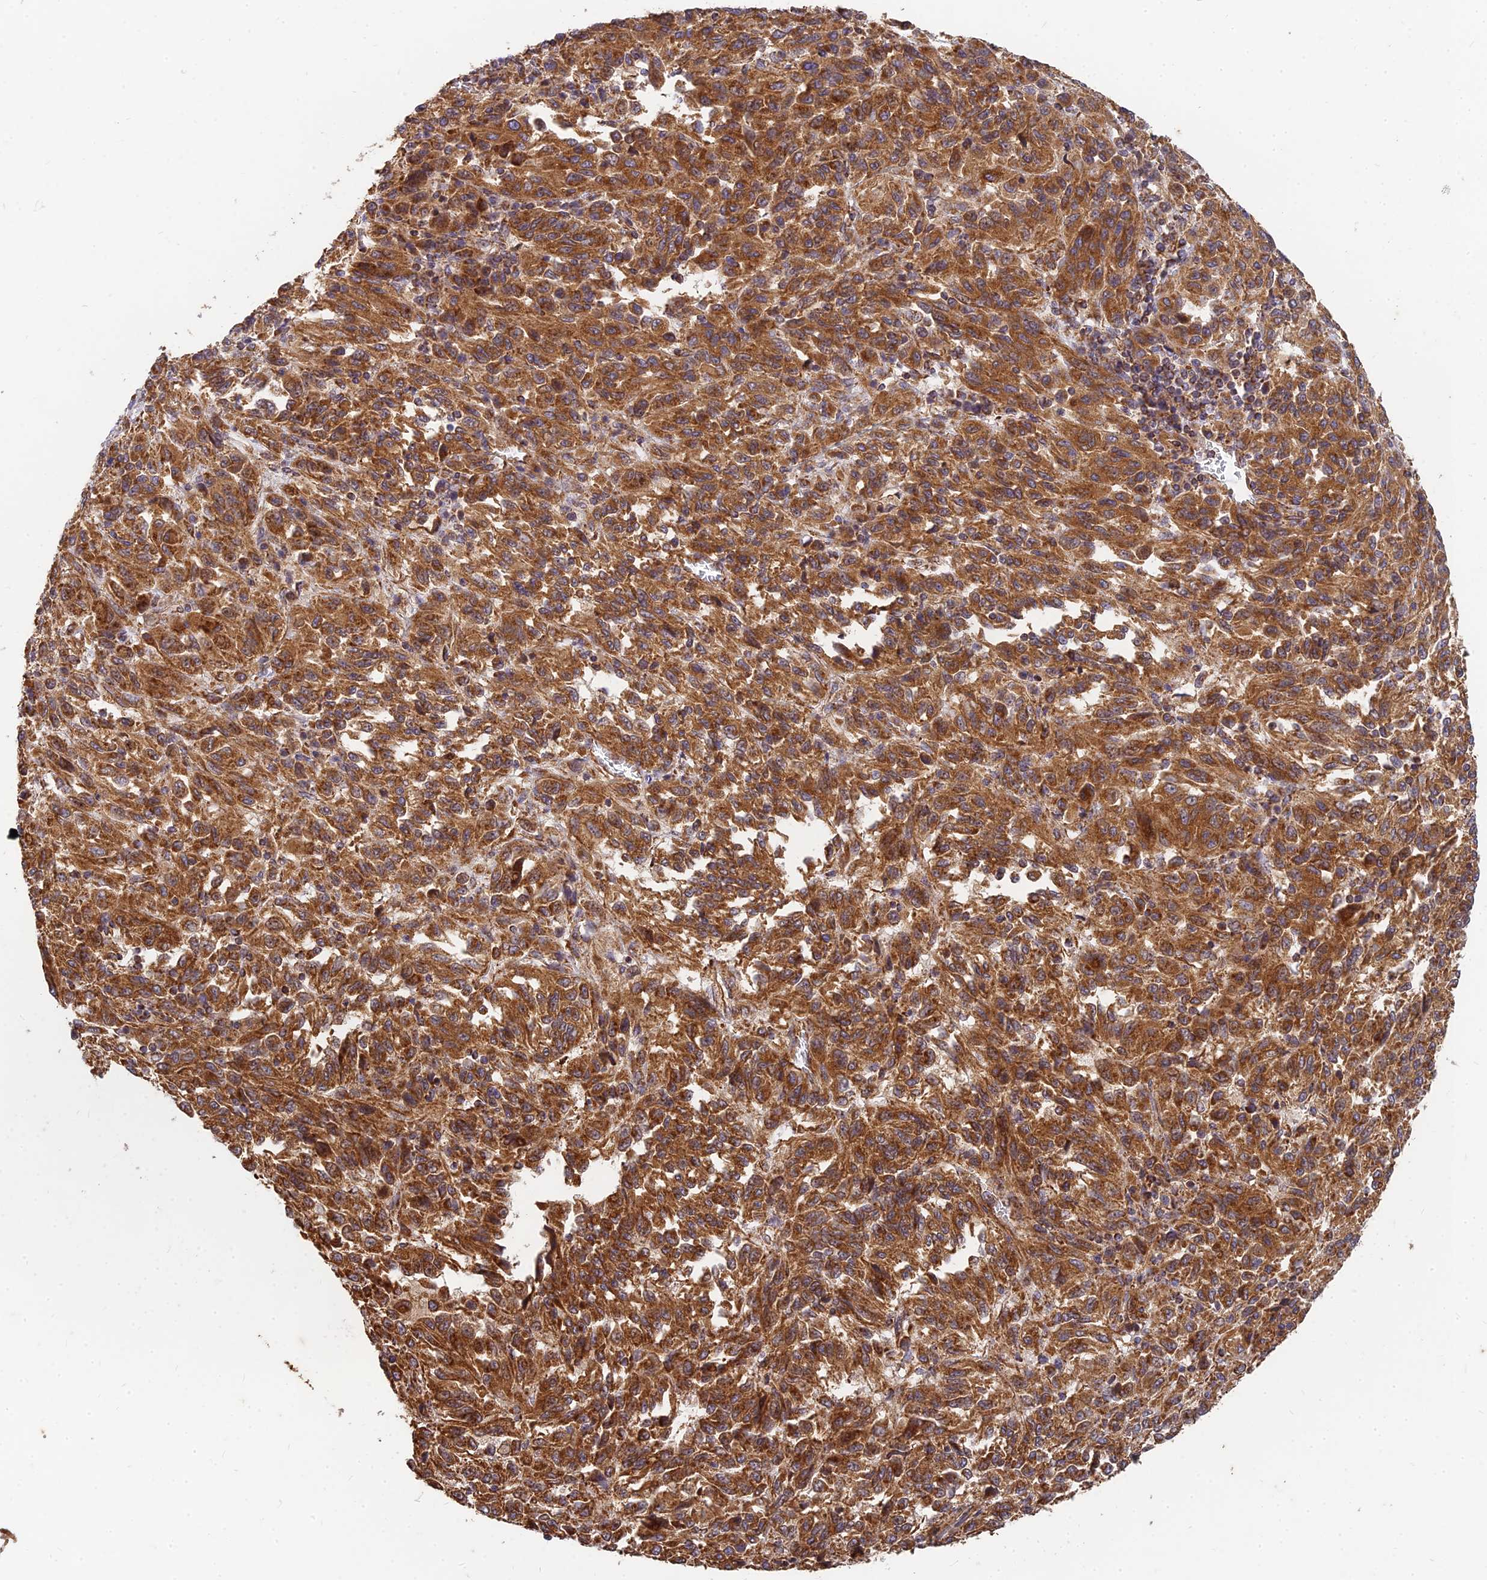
{"staining": {"intensity": "strong", "quantity": ">75%", "location": "cytoplasmic/membranous"}, "tissue": "melanoma", "cell_type": "Tumor cells", "image_type": "cancer", "snomed": [{"axis": "morphology", "description": "Malignant melanoma, Metastatic site"}, {"axis": "topography", "description": "Lung"}], "caption": "Protein expression analysis of human melanoma reveals strong cytoplasmic/membranous staining in approximately >75% of tumor cells.", "gene": "DSTYK", "patient": {"sex": "male", "age": 64}}